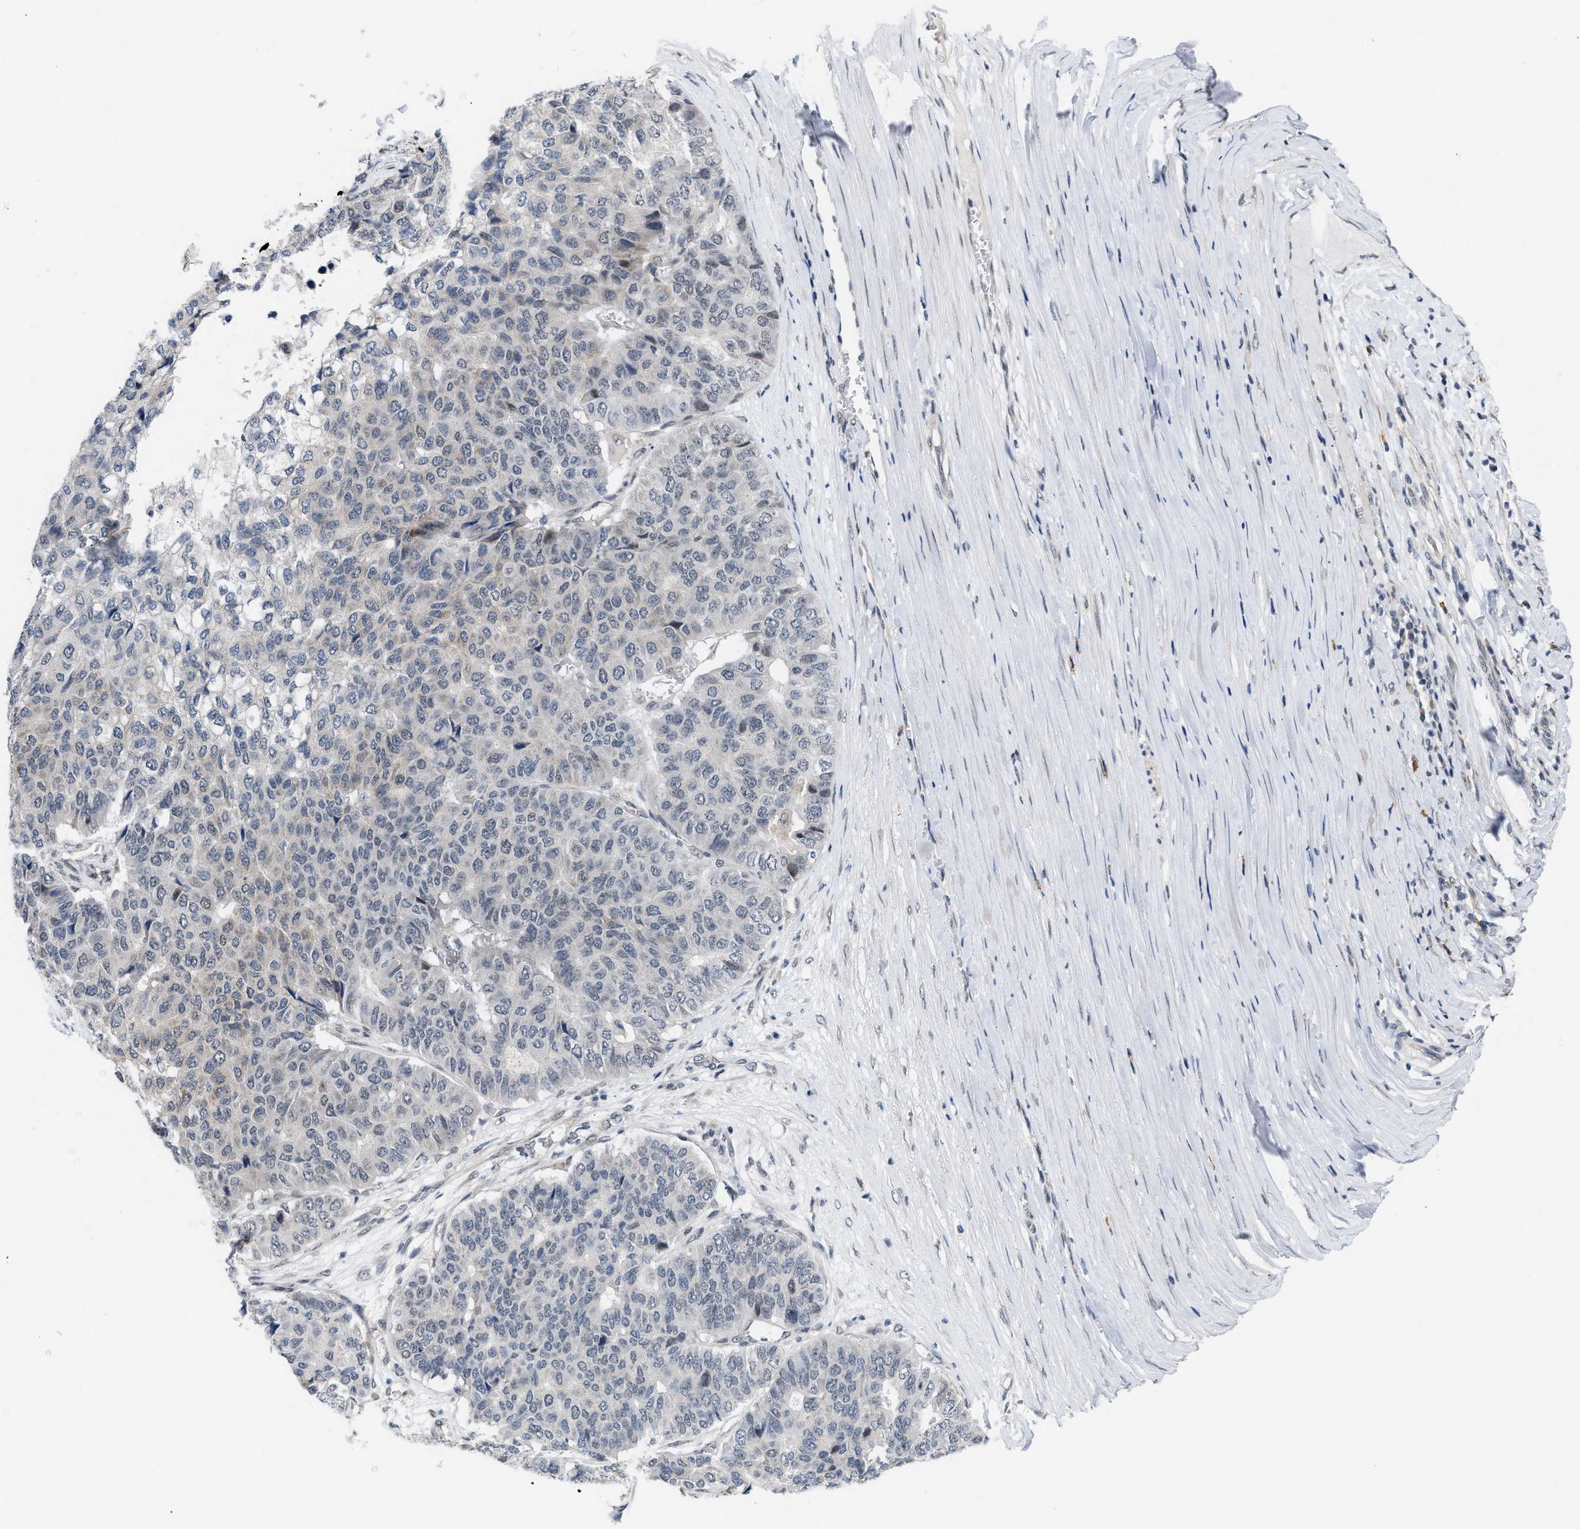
{"staining": {"intensity": "negative", "quantity": "none", "location": "none"}, "tissue": "pancreatic cancer", "cell_type": "Tumor cells", "image_type": "cancer", "snomed": [{"axis": "morphology", "description": "Adenocarcinoma, NOS"}, {"axis": "topography", "description": "Pancreas"}], "caption": "A histopathology image of pancreatic cancer stained for a protein displays no brown staining in tumor cells.", "gene": "TXNRD3", "patient": {"sex": "male", "age": 50}}